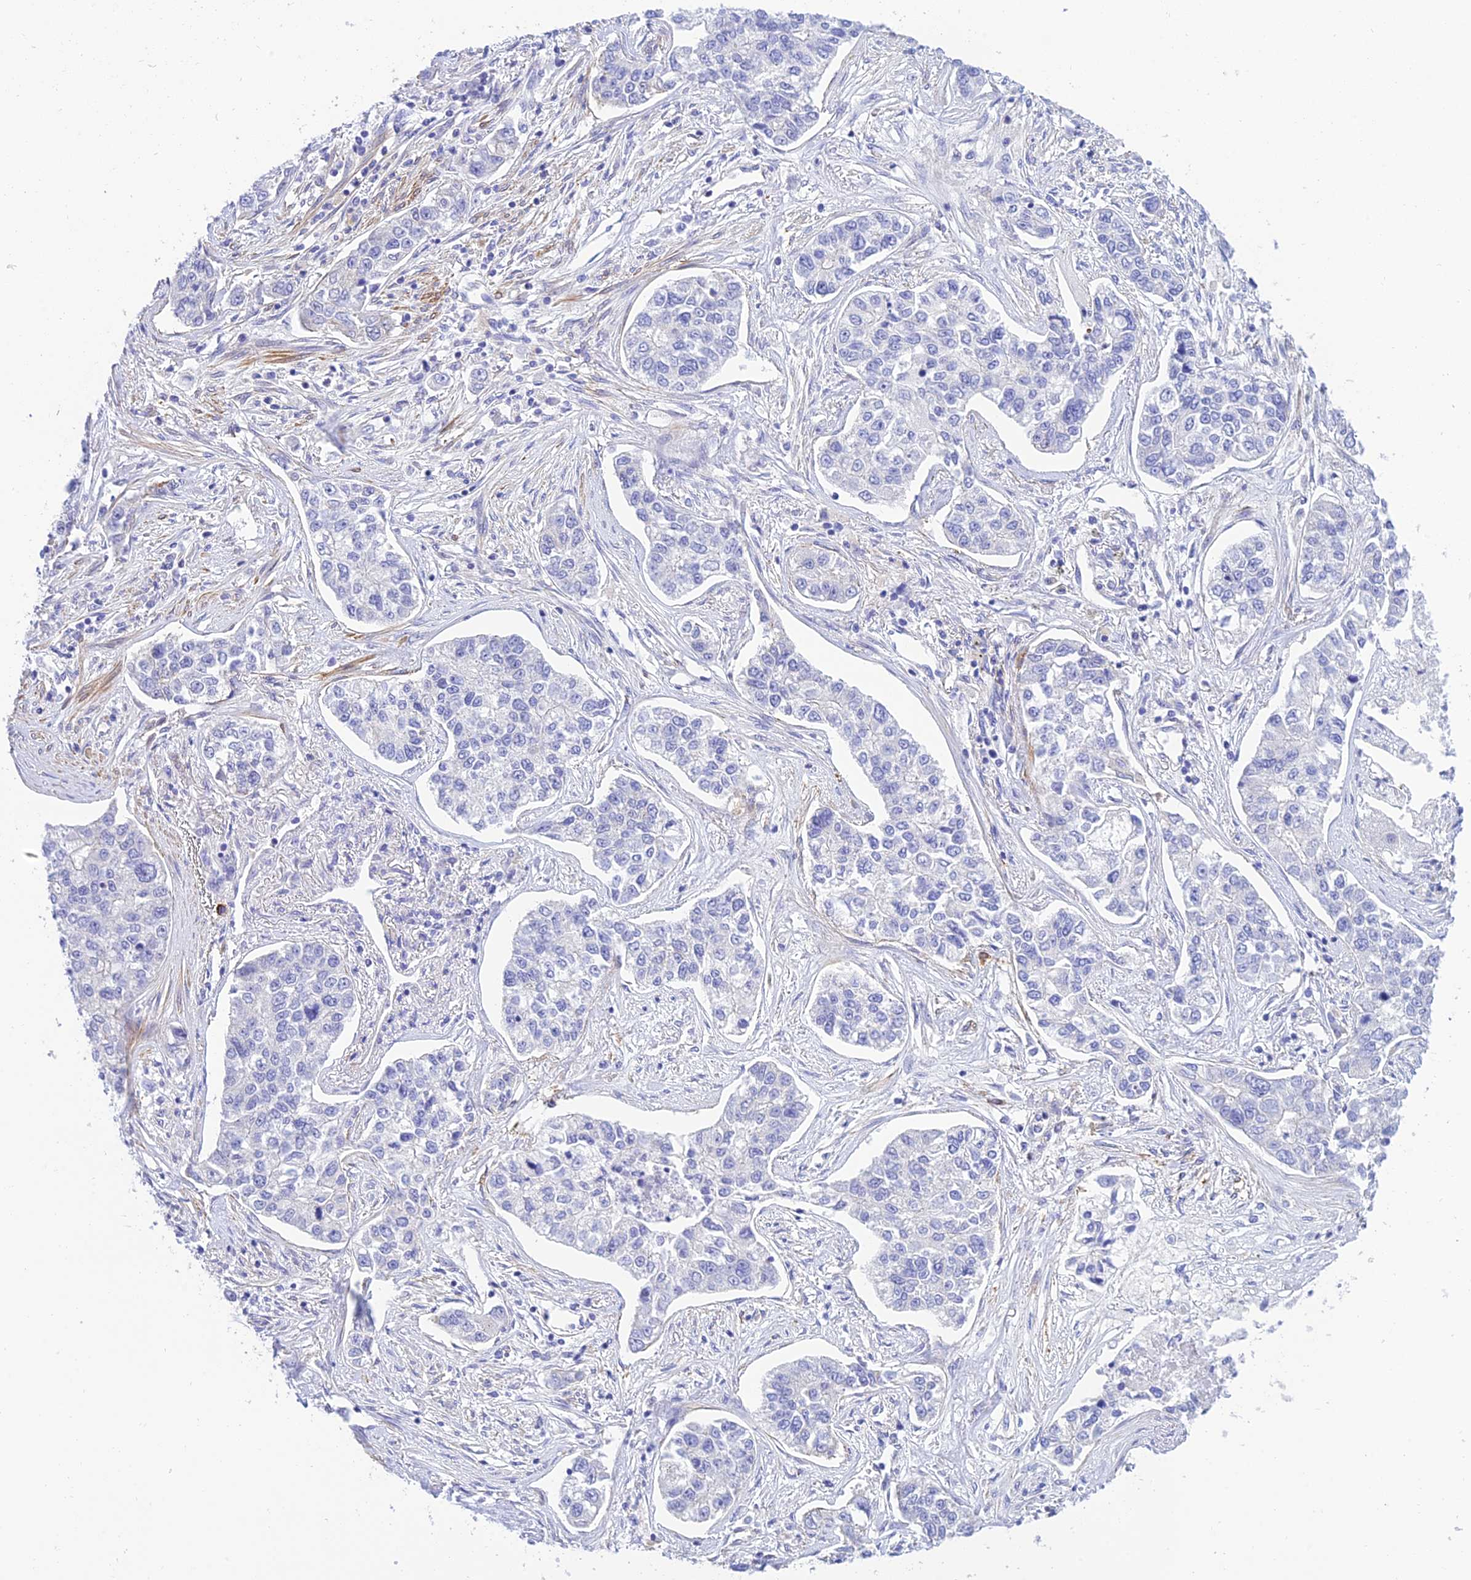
{"staining": {"intensity": "negative", "quantity": "none", "location": "none"}, "tissue": "lung cancer", "cell_type": "Tumor cells", "image_type": "cancer", "snomed": [{"axis": "morphology", "description": "Adenocarcinoma, NOS"}, {"axis": "topography", "description": "Lung"}], "caption": "There is no significant staining in tumor cells of adenocarcinoma (lung).", "gene": "ZDHHC16", "patient": {"sex": "male", "age": 49}}